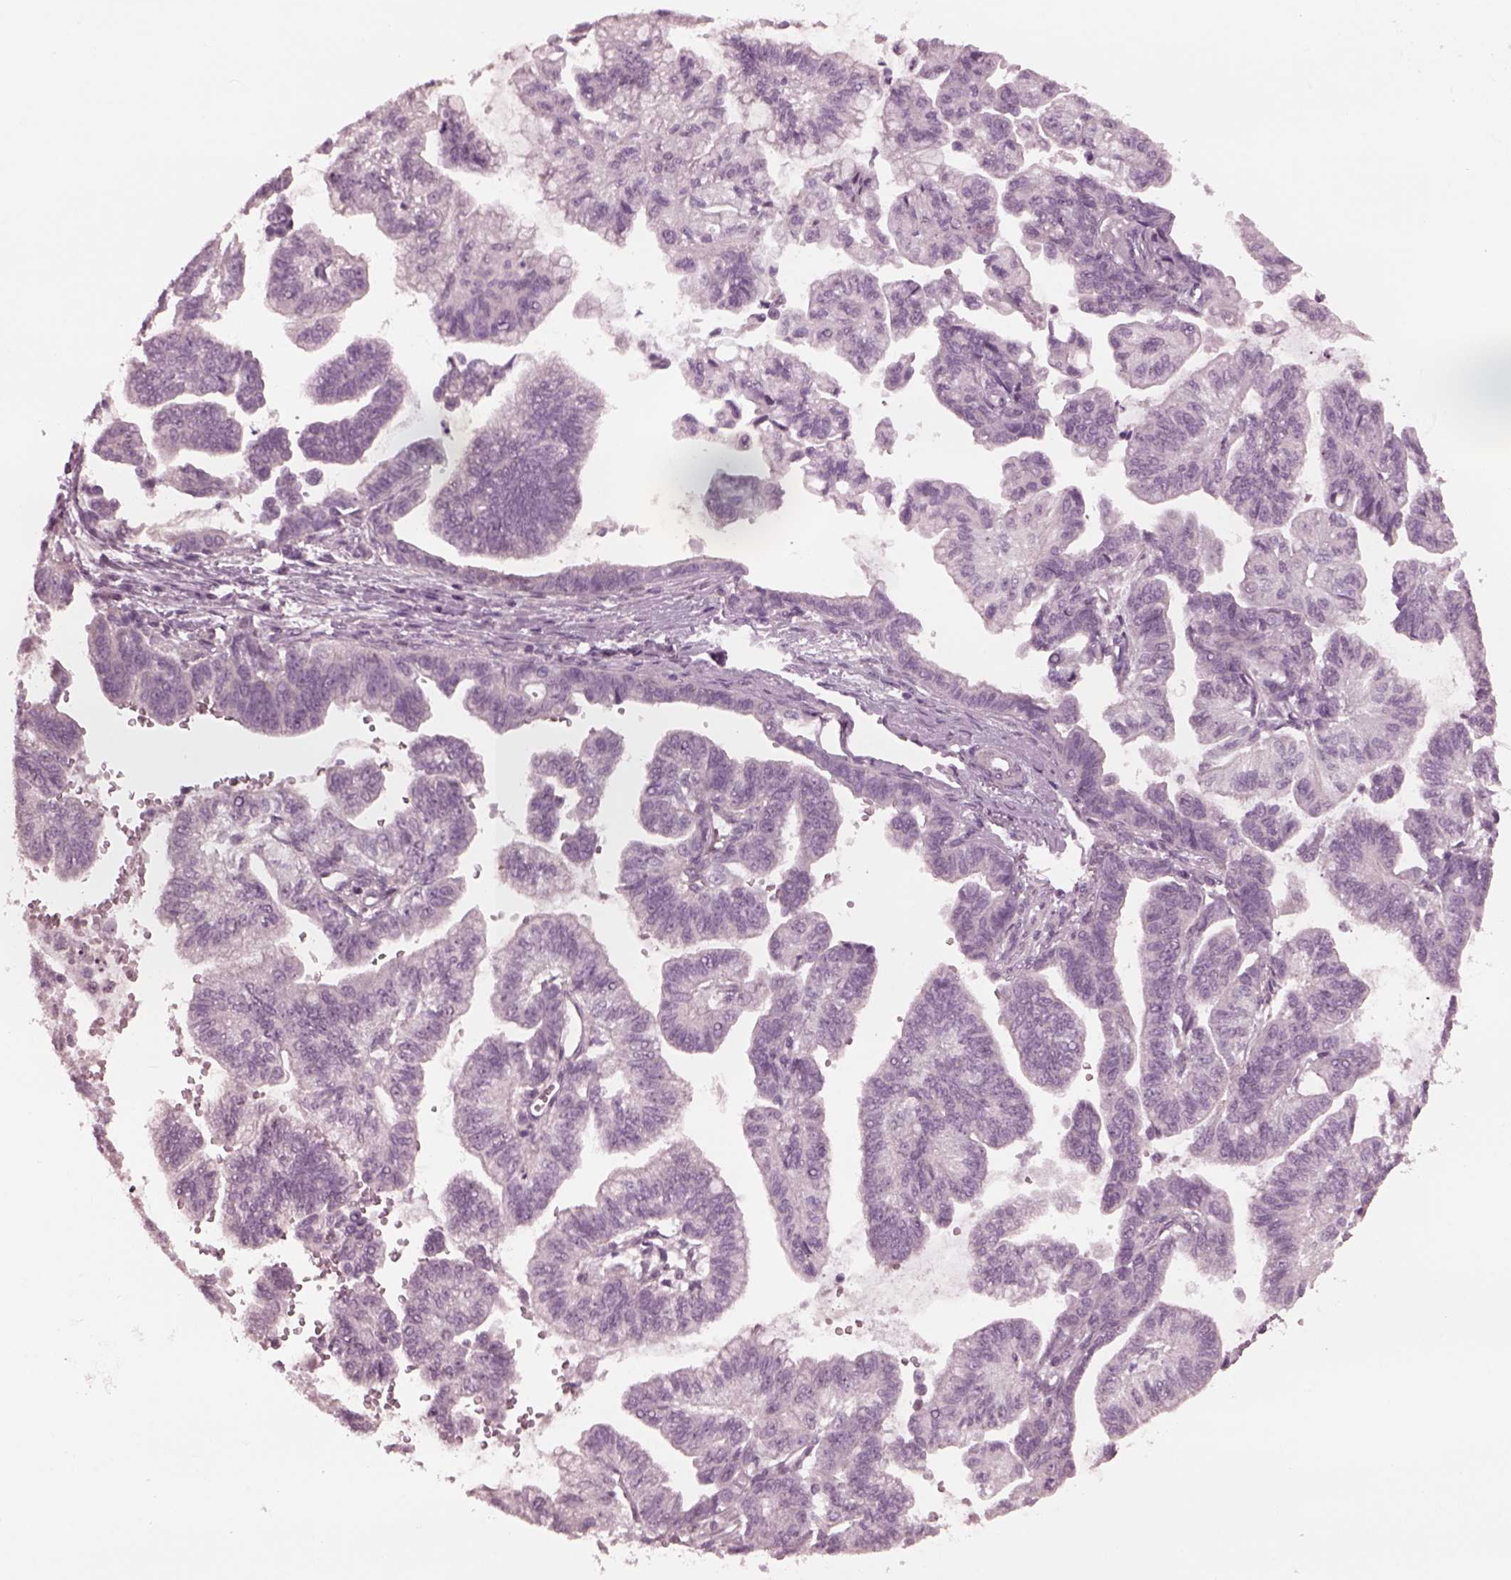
{"staining": {"intensity": "negative", "quantity": "none", "location": "none"}, "tissue": "stomach cancer", "cell_type": "Tumor cells", "image_type": "cancer", "snomed": [{"axis": "morphology", "description": "Adenocarcinoma, NOS"}, {"axis": "topography", "description": "Stomach"}], "caption": "Stomach cancer (adenocarcinoma) stained for a protein using immunohistochemistry (IHC) shows no staining tumor cells.", "gene": "YY2", "patient": {"sex": "male", "age": 83}}